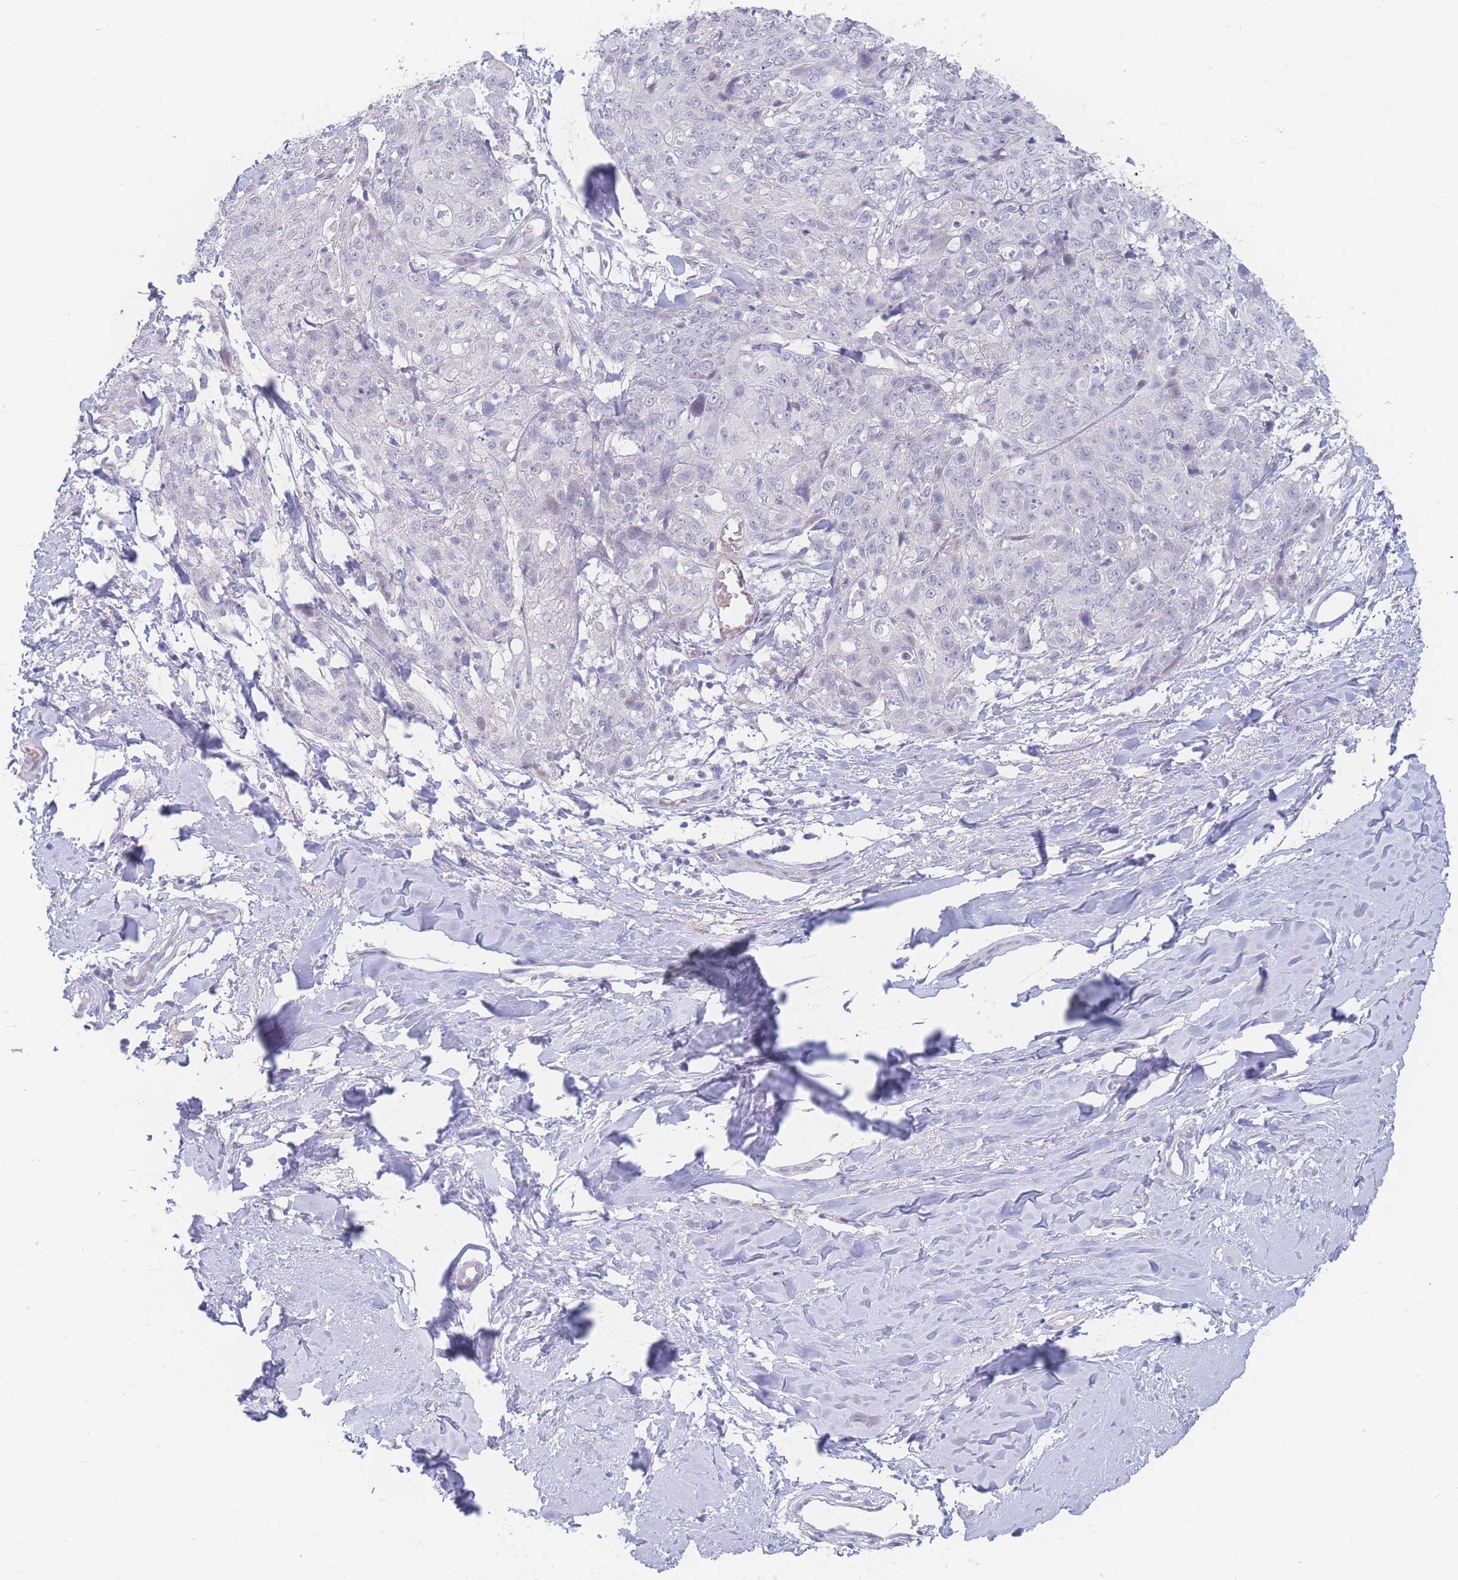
{"staining": {"intensity": "negative", "quantity": "none", "location": "none"}, "tissue": "skin cancer", "cell_type": "Tumor cells", "image_type": "cancer", "snomed": [{"axis": "morphology", "description": "Squamous cell carcinoma, NOS"}, {"axis": "topography", "description": "Skin"}, {"axis": "topography", "description": "Vulva"}], "caption": "The immunohistochemistry micrograph has no significant positivity in tumor cells of skin cancer tissue.", "gene": "PRSS22", "patient": {"sex": "female", "age": 85}}